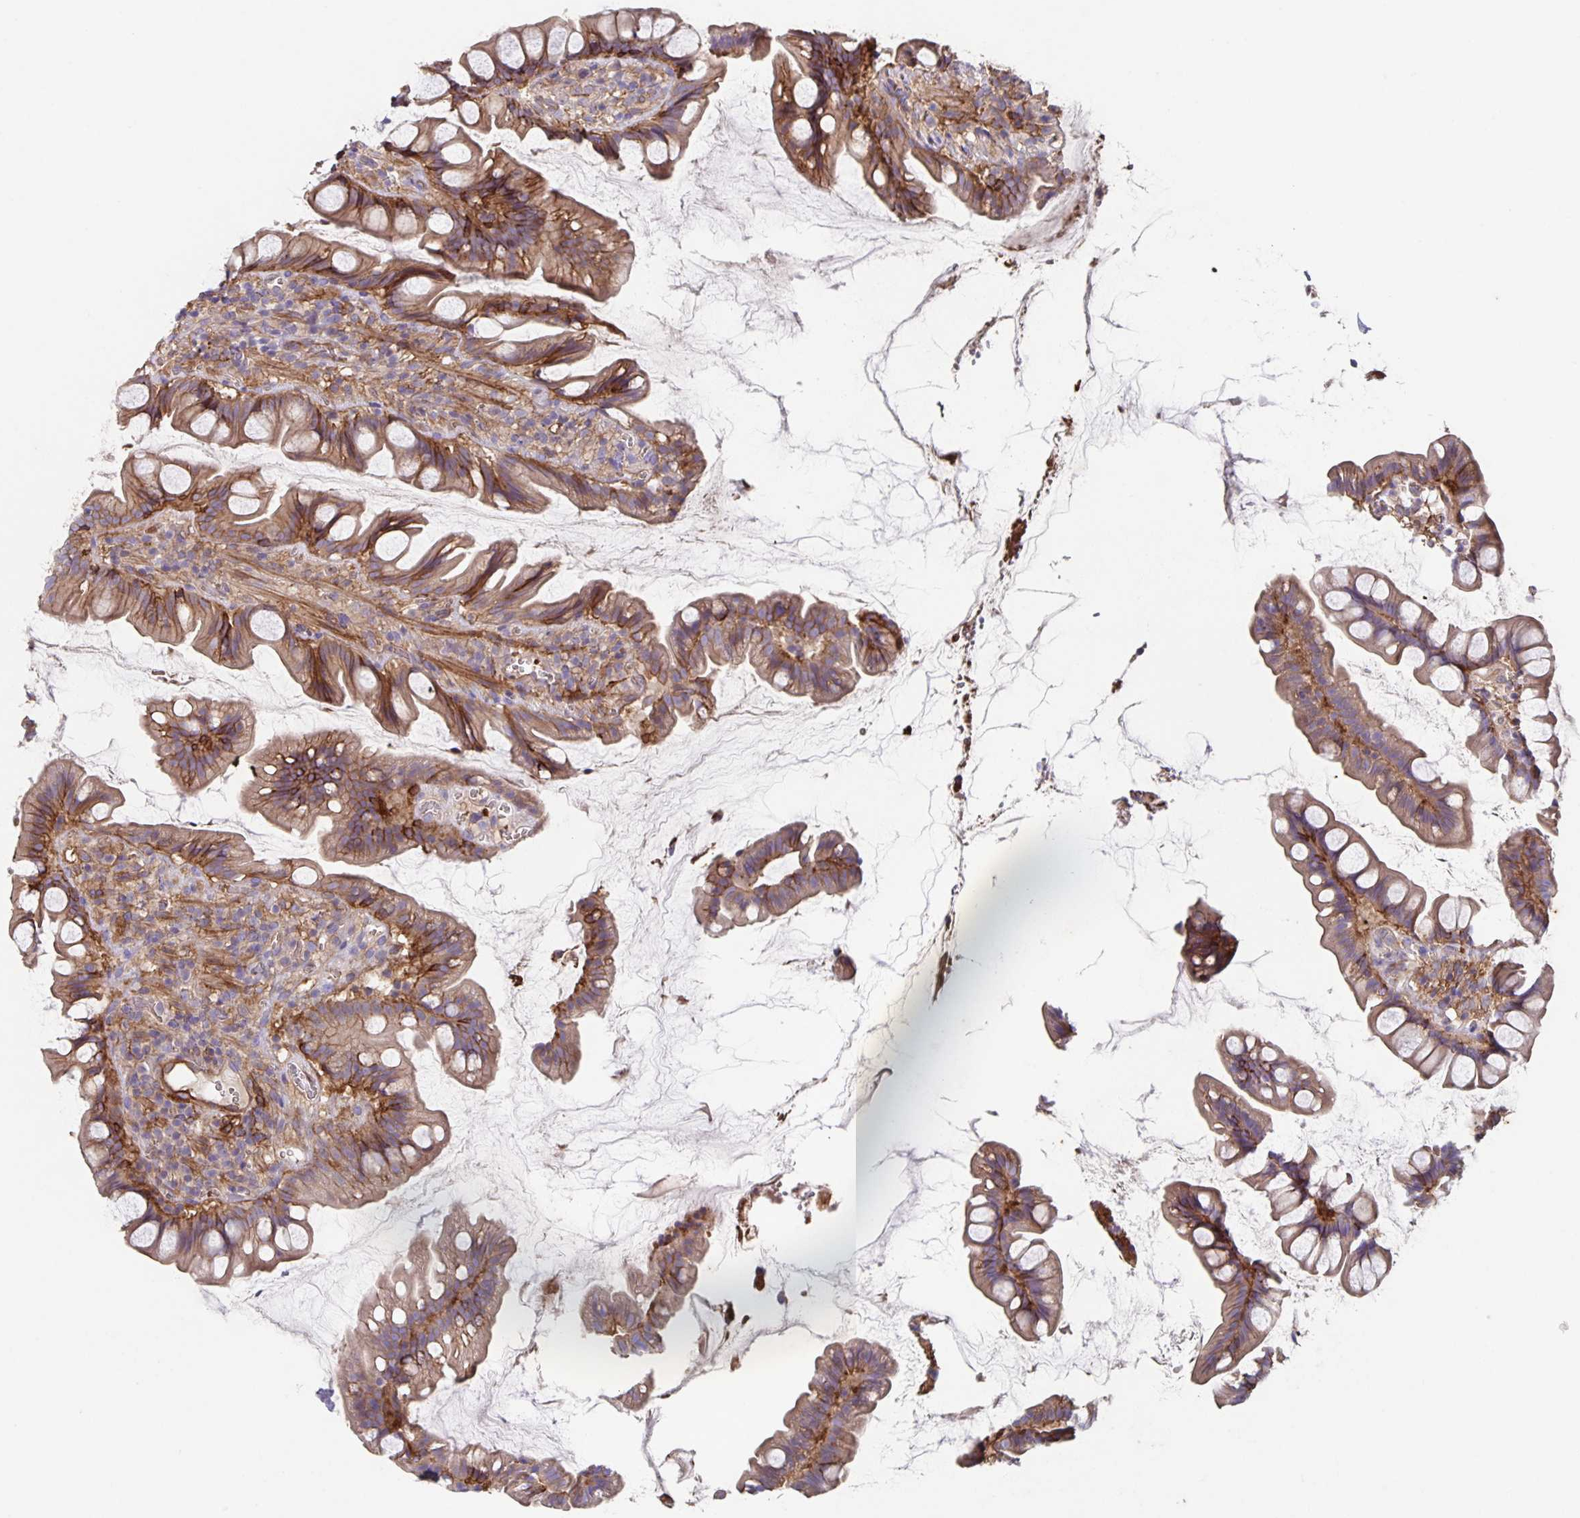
{"staining": {"intensity": "strong", "quantity": ">75%", "location": "cytoplasmic/membranous"}, "tissue": "small intestine", "cell_type": "Glandular cells", "image_type": "normal", "snomed": [{"axis": "morphology", "description": "Normal tissue, NOS"}, {"axis": "topography", "description": "Small intestine"}], "caption": "The photomicrograph reveals immunohistochemical staining of unremarkable small intestine. There is strong cytoplasmic/membranous staining is present in about >75% of glandular cells.", "gene": "ITGA2", "patient": {"sex": "male", "age": 70}}